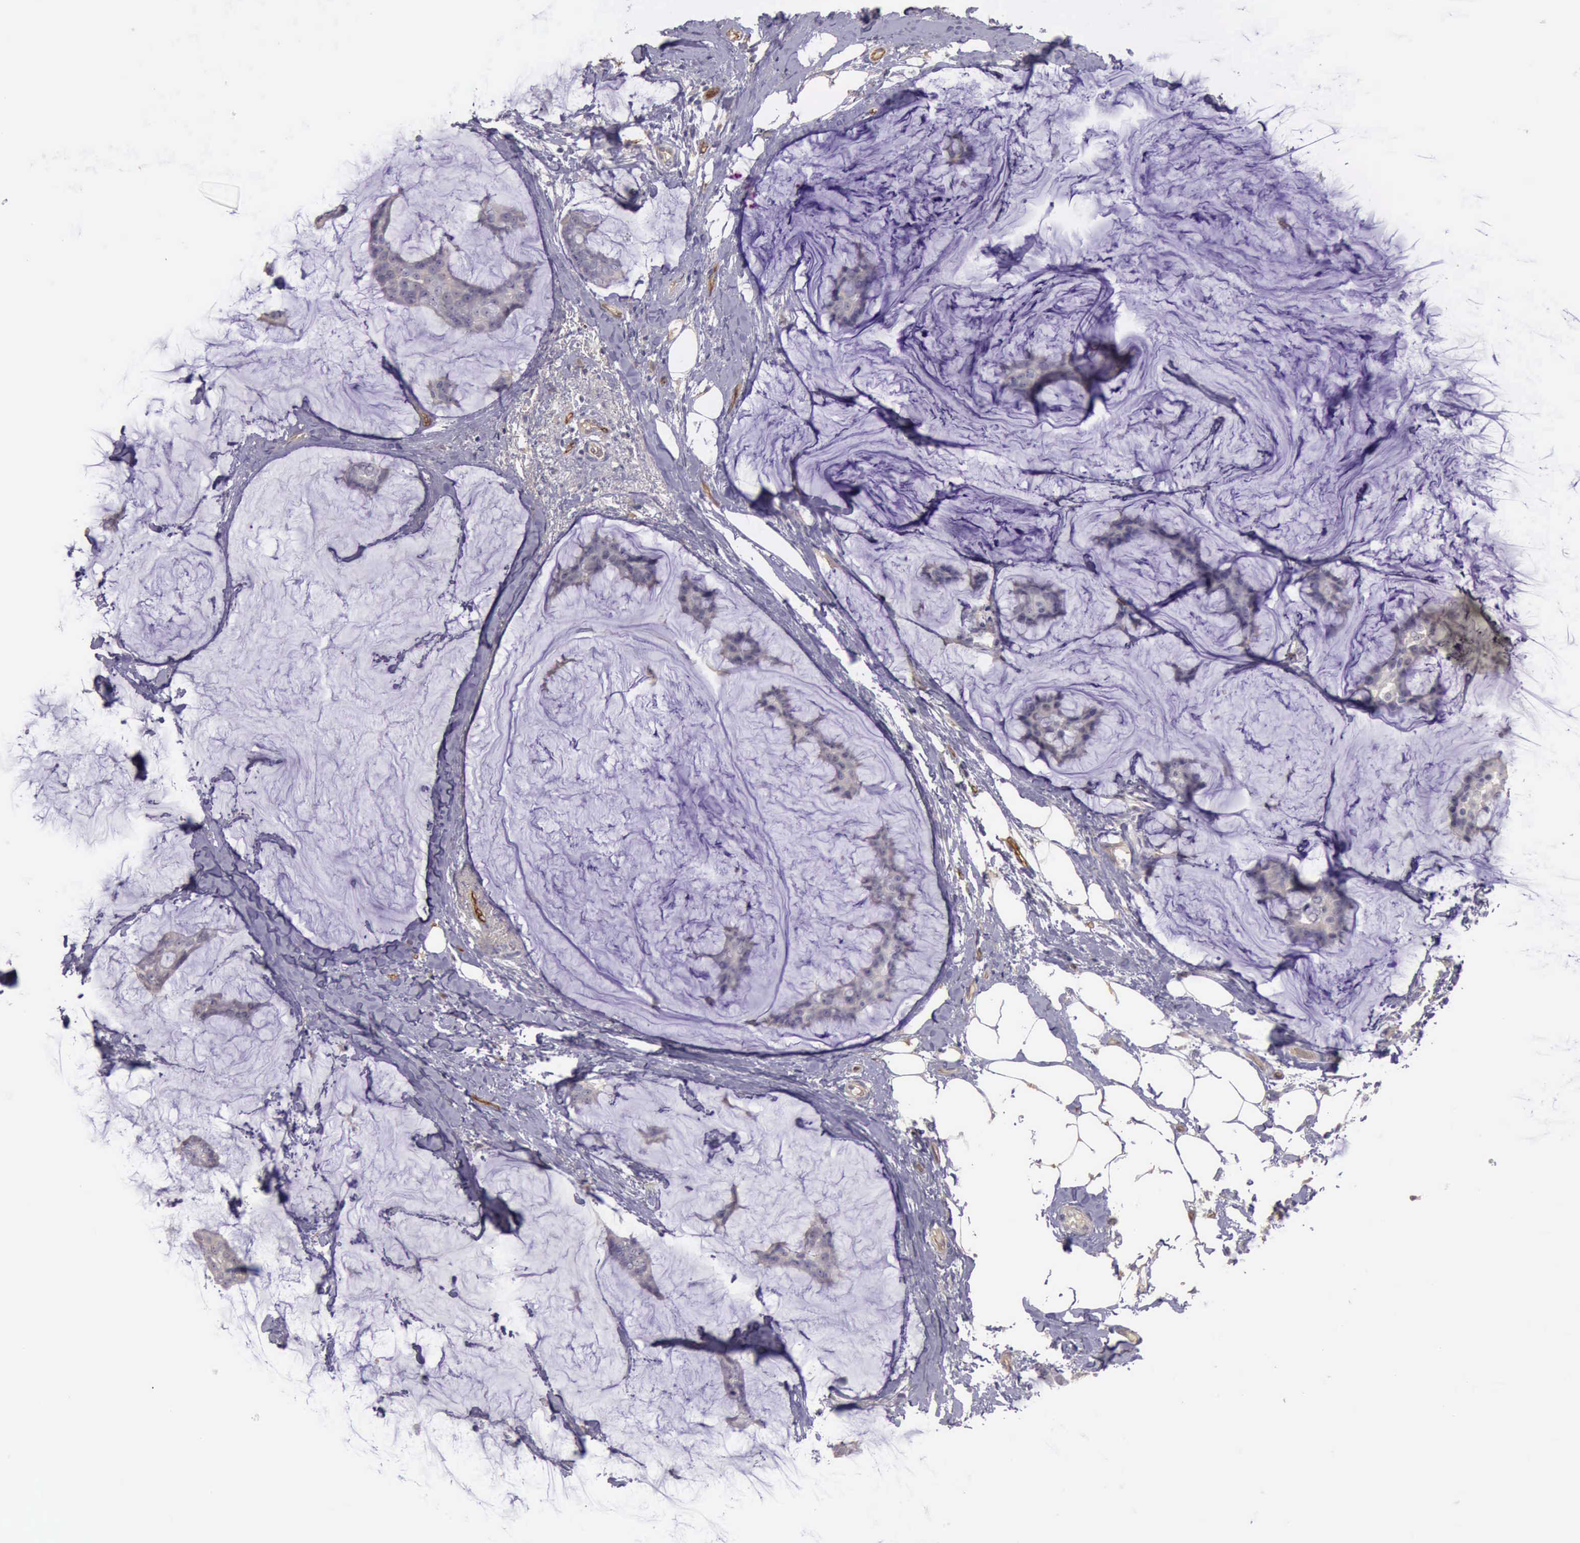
{"staining": {"intensity": "weak", "quantity": "25%-75%", "location": "cytoplasmic/membranous"}, "tissue": "breast cancer", "cell_type": "Tumor cells", "image_type": "cancer", "snomed": [{"axis": "morphology", "description": "Duct carcinoma"}, {"axis": "topography", "description": "Breast"}], "caption": "This is an image of immunohistochemistry (IHC) staining of breast cancer, which shows weak expression in the cytoplasmic/membranous of tumor cells.", "gene": "TCEANC", "patient": {"sex": "female", "age": 93}}